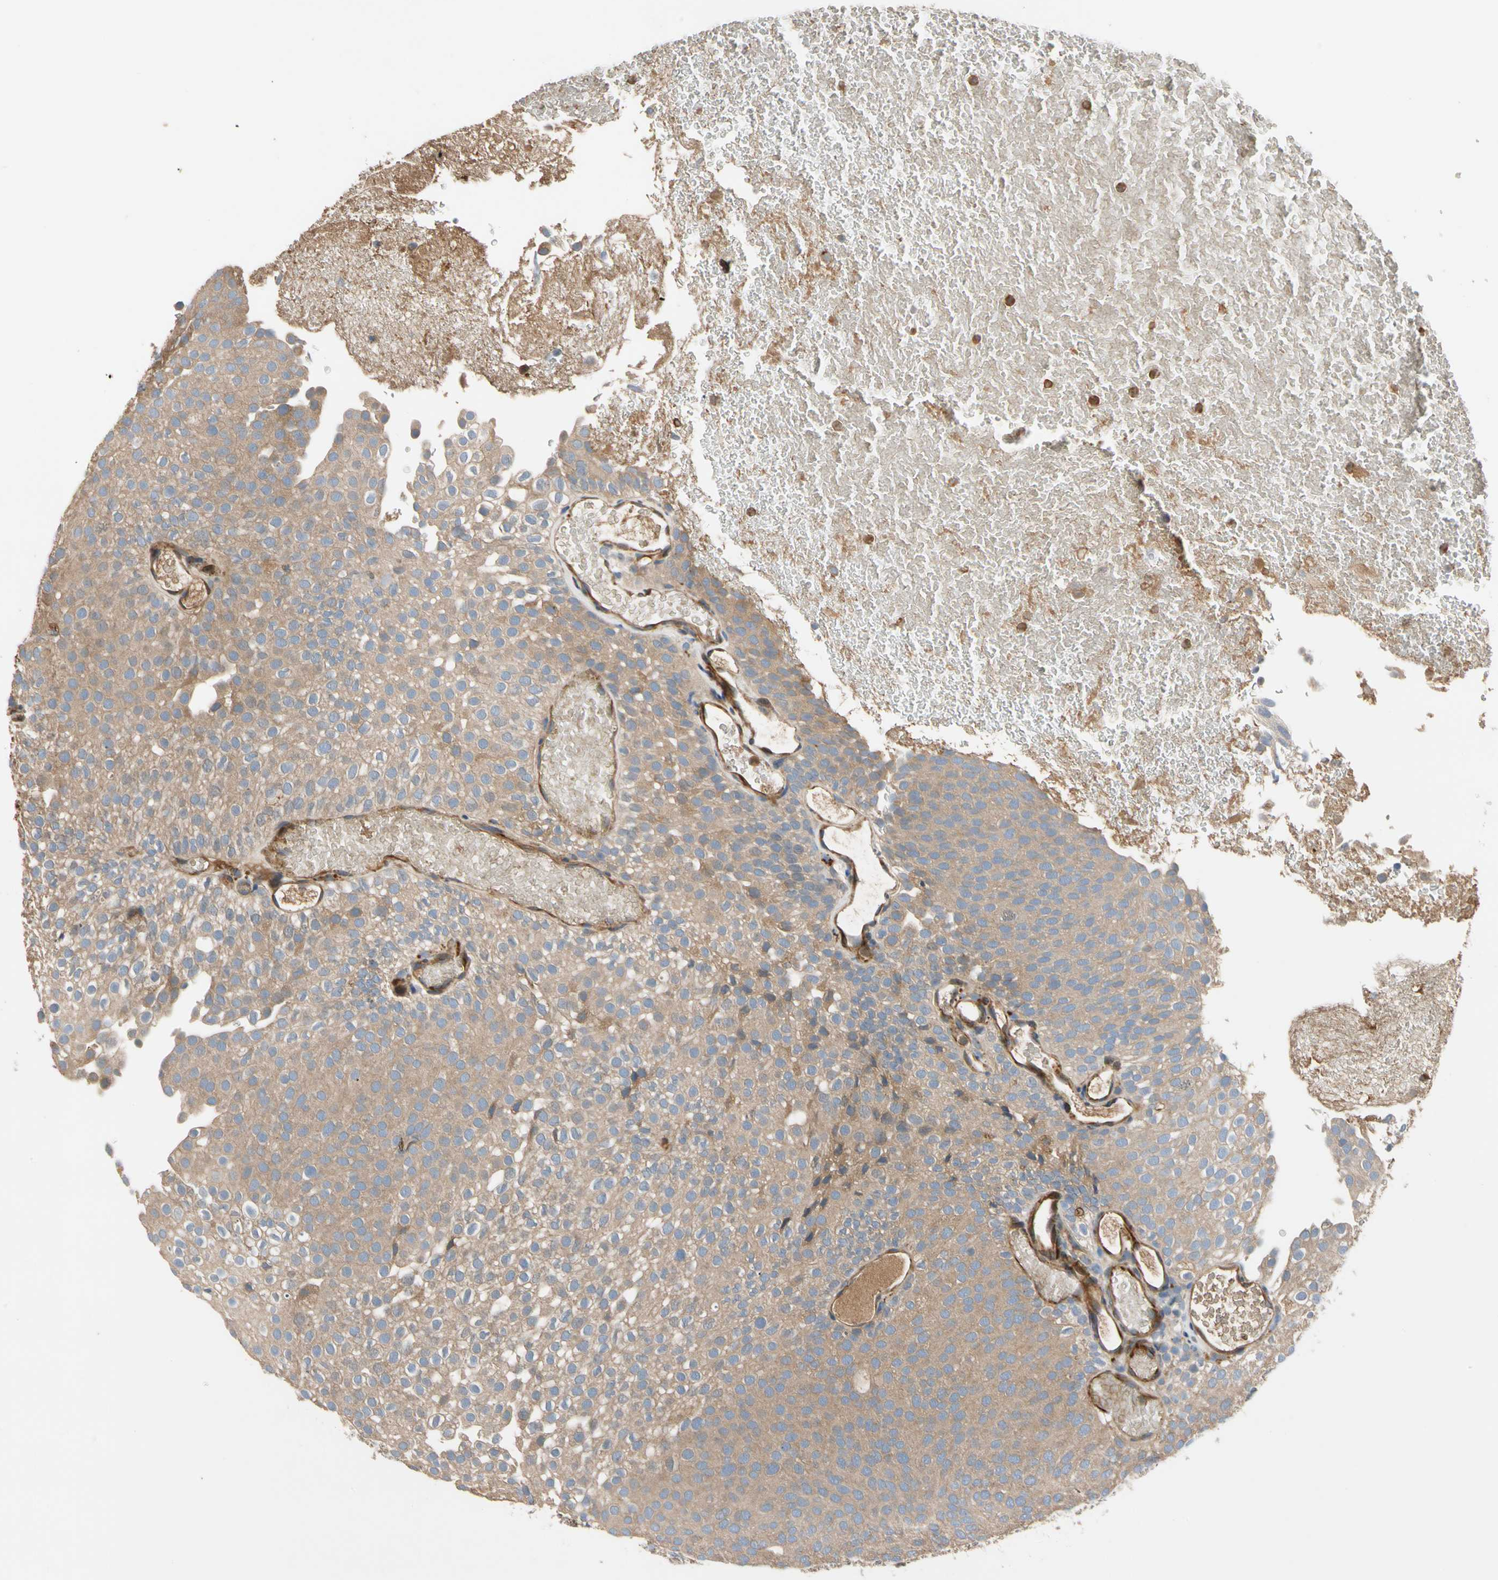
{"staining": {"intensity": "moderate", "quantity": ">75%", "location": "cytoplasmic/membranous"}, "tissue": "urothelial cancer", "cell_type": "Tumor cells", "image_type": "cancer", "snomed": [{"axis": "morphology", "description": "Urothelial carcinoma, Low grade"}, {"axis": "topography", "description": "Urinary bladder"}], "caption": "Immunohistochemistry (IHC) photomicrograph of neoplastic tissue: human urothelial cancer stained using IHC exhibits medium levels of moderate protein expression localized specifically in the cytoplasmic/membranous of tumor cells, appearing as a cytoplasmic/membranous brown color.", "gene": "FGD6", "patient": {"sex": "male", "age": 78}}